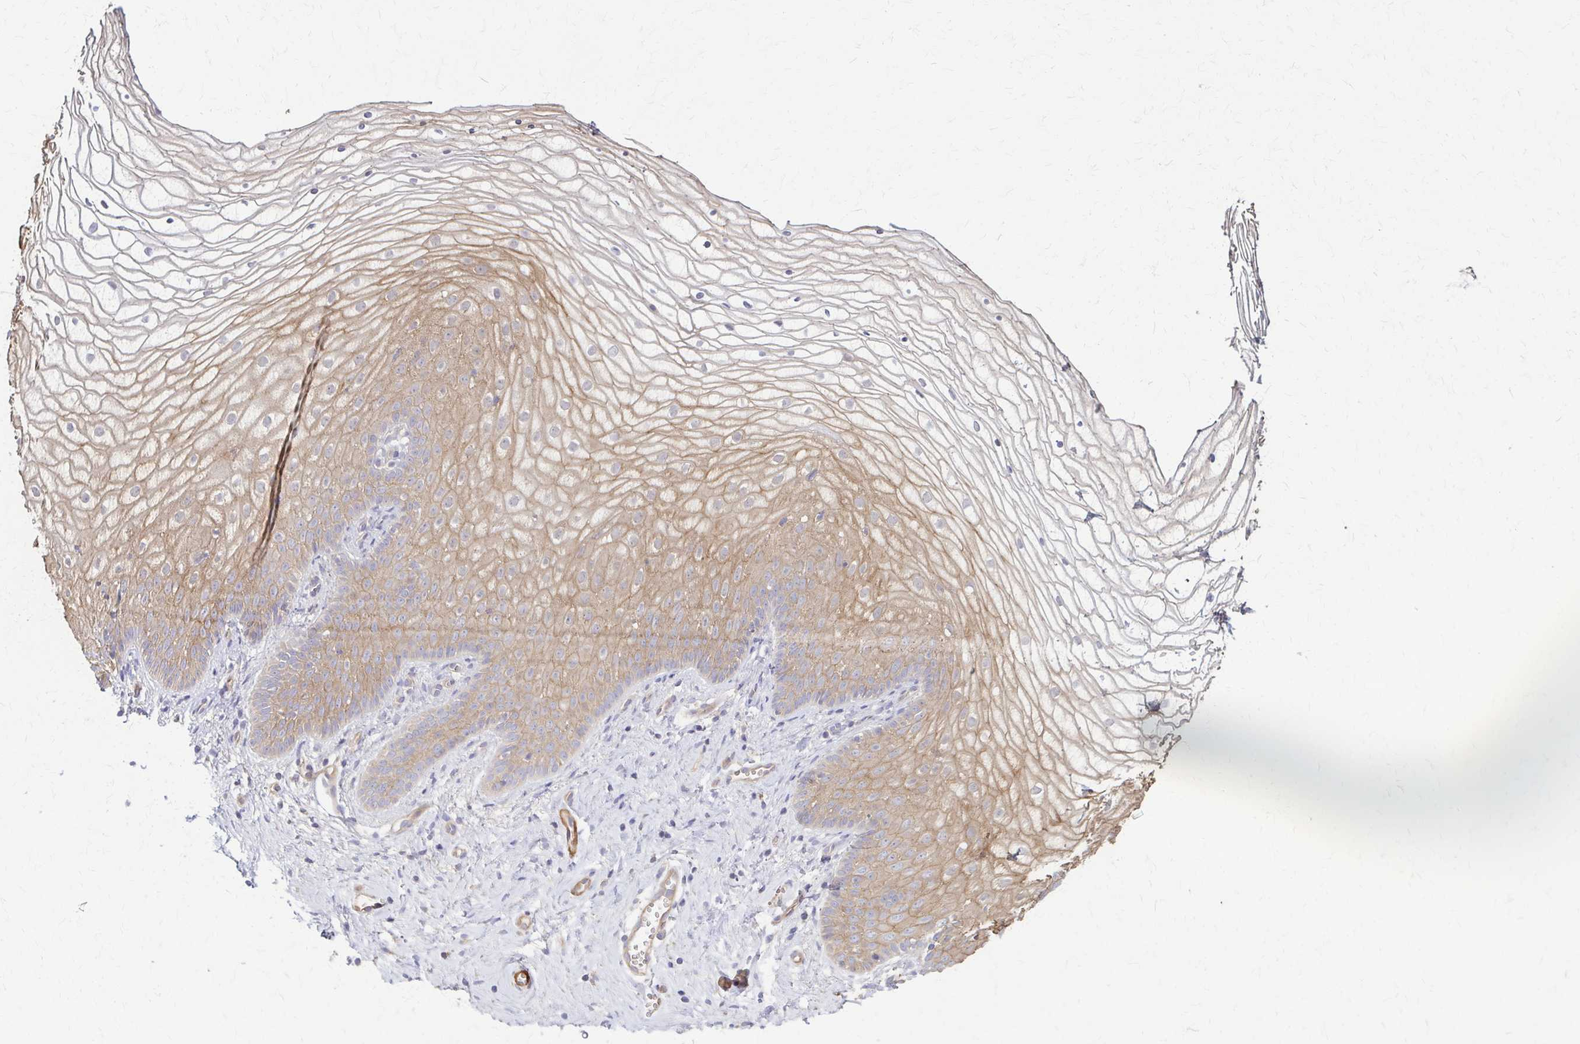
{"staining": {"intensity": "moderate", "quantity": "25%-75%", "location": "cytoplasmic/membranous"}, "tissue": "vagina", "cell_type": "Squamous epithelial cells", "image_type": "normal", "snomed": [{"axis": "morphology", "description": "Normal tissue, NOS"}, {"axis": "topography", "description": "Vagina"}], "caption": "Brown immunohistochemical staining in unremarkable vagina exhibits moderate cytoplasmic/membranous staining in about 25%-75% of squamous epithelial cells. Using DAB (brown) and hematoxylin (blue) stains, captured at high magnification using brightfield microscopy.", "gene": "DSP", "patient": {"sex": "female", "age": 56}}